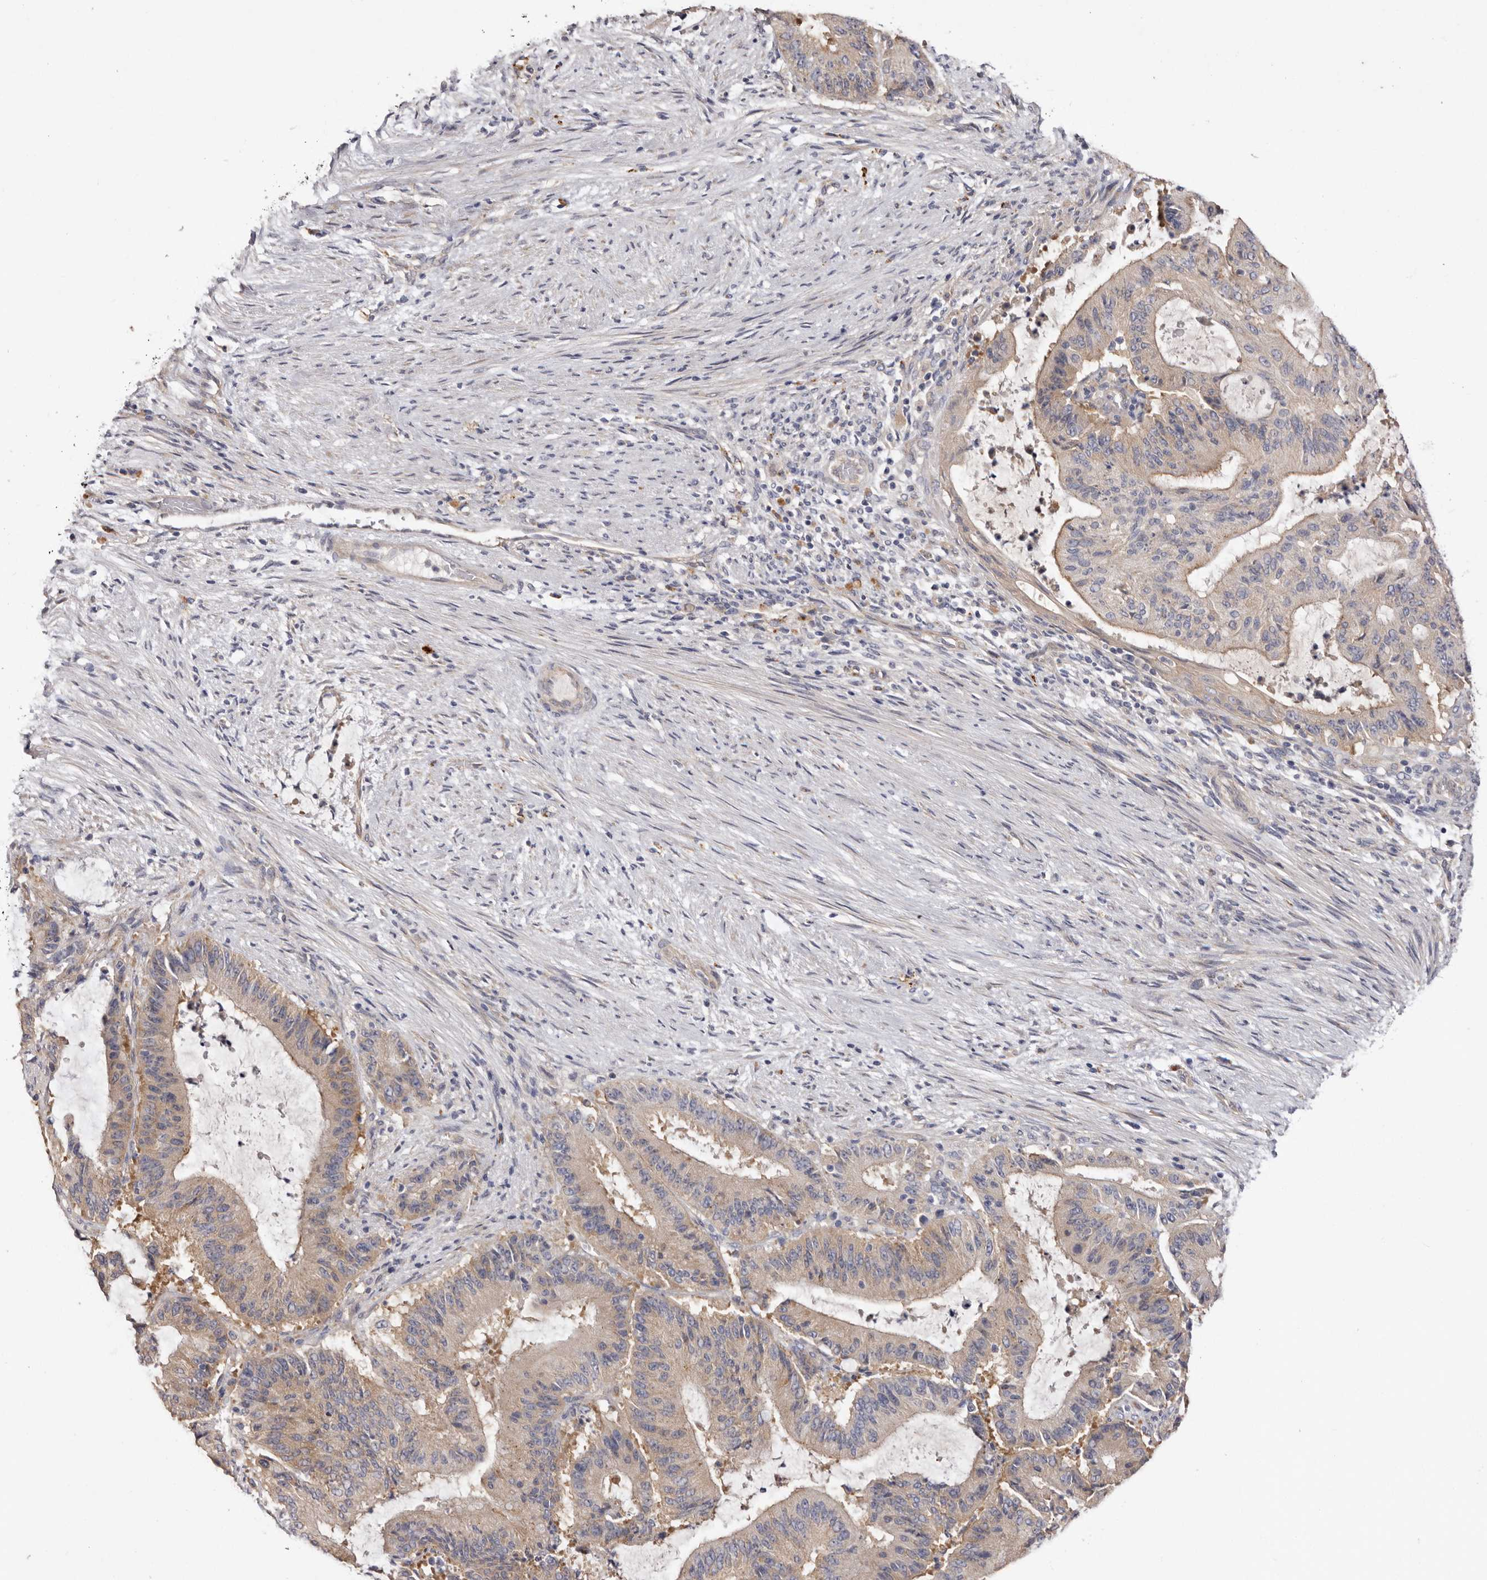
{"staining": {"intensity": "weak", "quantity": ">75%", "location": "cytoplasmic/membranous"}, "tissue": "liver cancer", "cell_type": "Tumor cells", "image_type": "cancer", "snomed": [{"axis": "morphology", "description": "Normal tissue, NOS"}, {"axis": "morphology", "description": "Cholangiocarcinoma"}, {"axis": "topography", "description": "Liver"}, {"axis": "topography", "description": "Peripheral nerve tissue"}], "caption": "Immunohistochemical staining of human cholangiocarcinoma (liver) displays low levels of weak cytoplasmic/membranous protein expression in approximately >75% of tumor cells.", "gene": "FAM167B", "patient": {"sex": "female", "age": 73}}